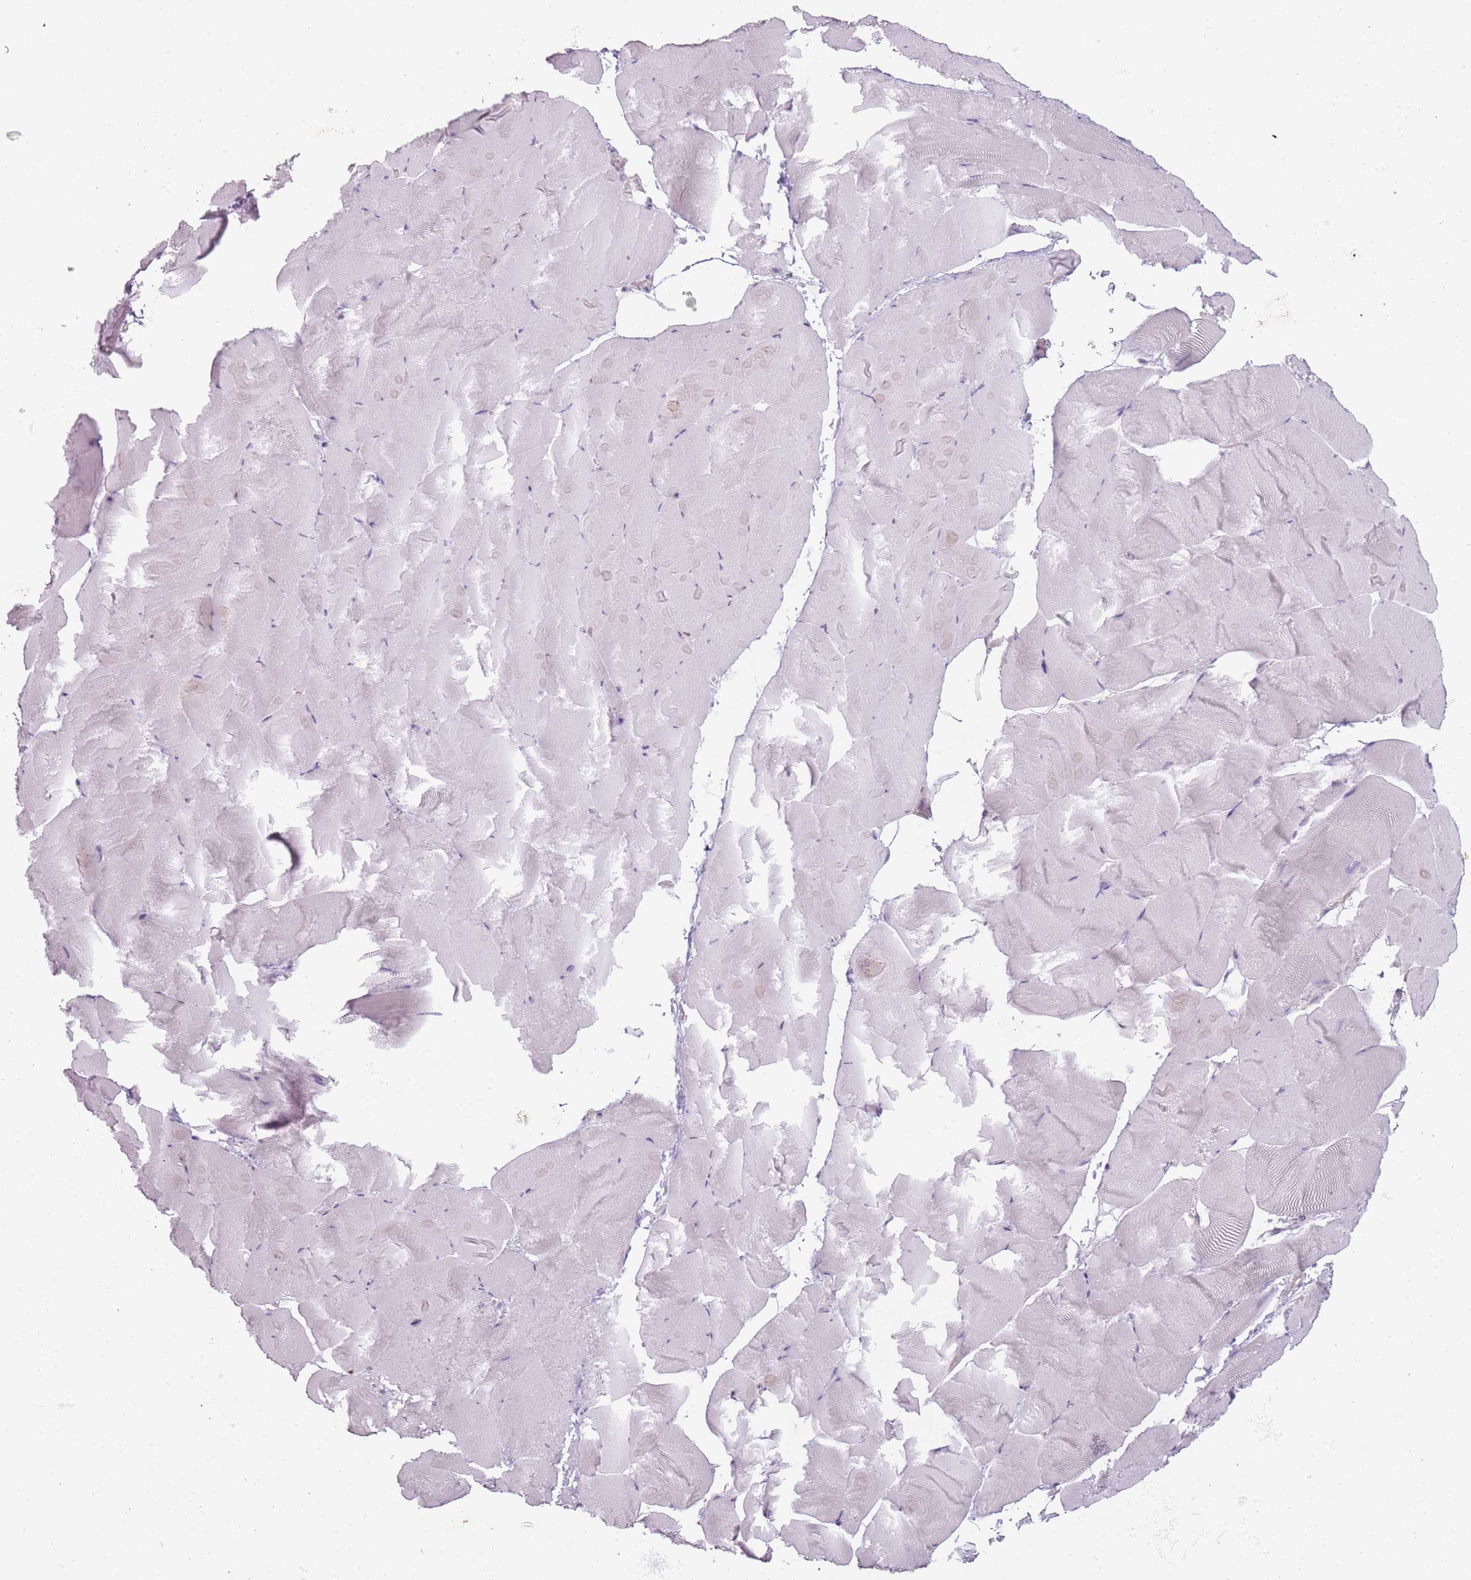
{"staining": {"intensity": "negative", "quantity": "none", "location": "none"}, "tissue": "skeletal muscle", "cell_type": "Myocytes", "image_type": "normal", "snomed": [{"axis": "morphology", "description": "Normal tissue, NOS"}, {"axis": "topography", "description": "Skeletal muscle"}], "caption": "DAB immunohistochemical staining of unremarkable human skeletal muscle exhibits no significant positivity in myocytes.", "gene": "RFX2", "patient": {"sex": "female", "age": 64}}